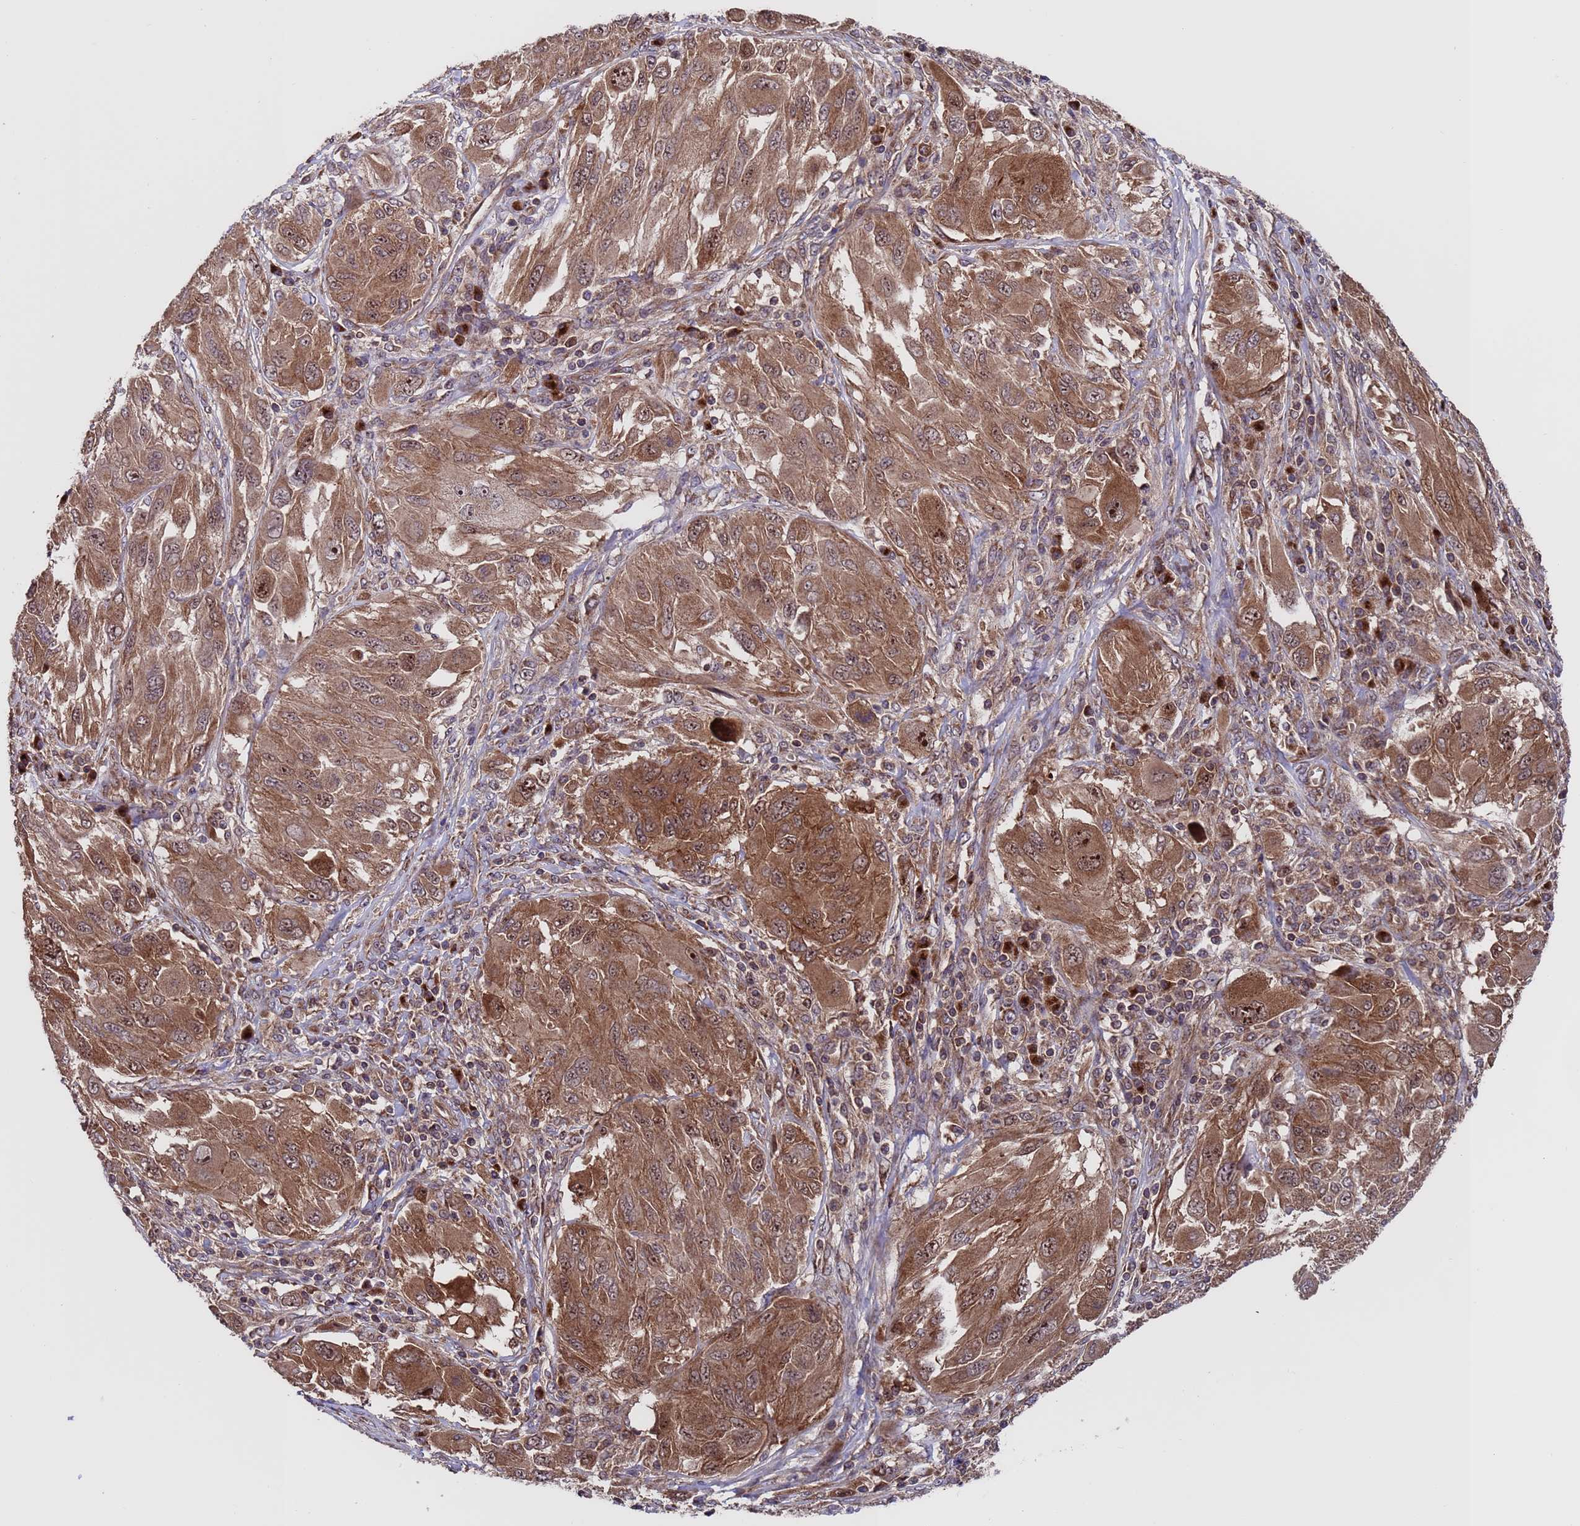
{"staining": {"intensity": "moderate", "quantity": ">75%", "location": "cytoplasmic/membranous,nuclear"}, "tissue": "melanoma", "cell_type": "Tumor cells", "image_type": "cancer", "snomed": [{"axis": "morphology", "description": "Malignant melanoma, NOS"}, {"axis": "topography", "description": "Skin"}], "caption": "Immunohistochemical staining of human malignant melanoma reveals medium levels of moderate cytoplasmic/membranous and nuclear expression in about >75% of tumor cells.", "gene": "TSR3", "patient": {"sex": "female", "age": 91}}